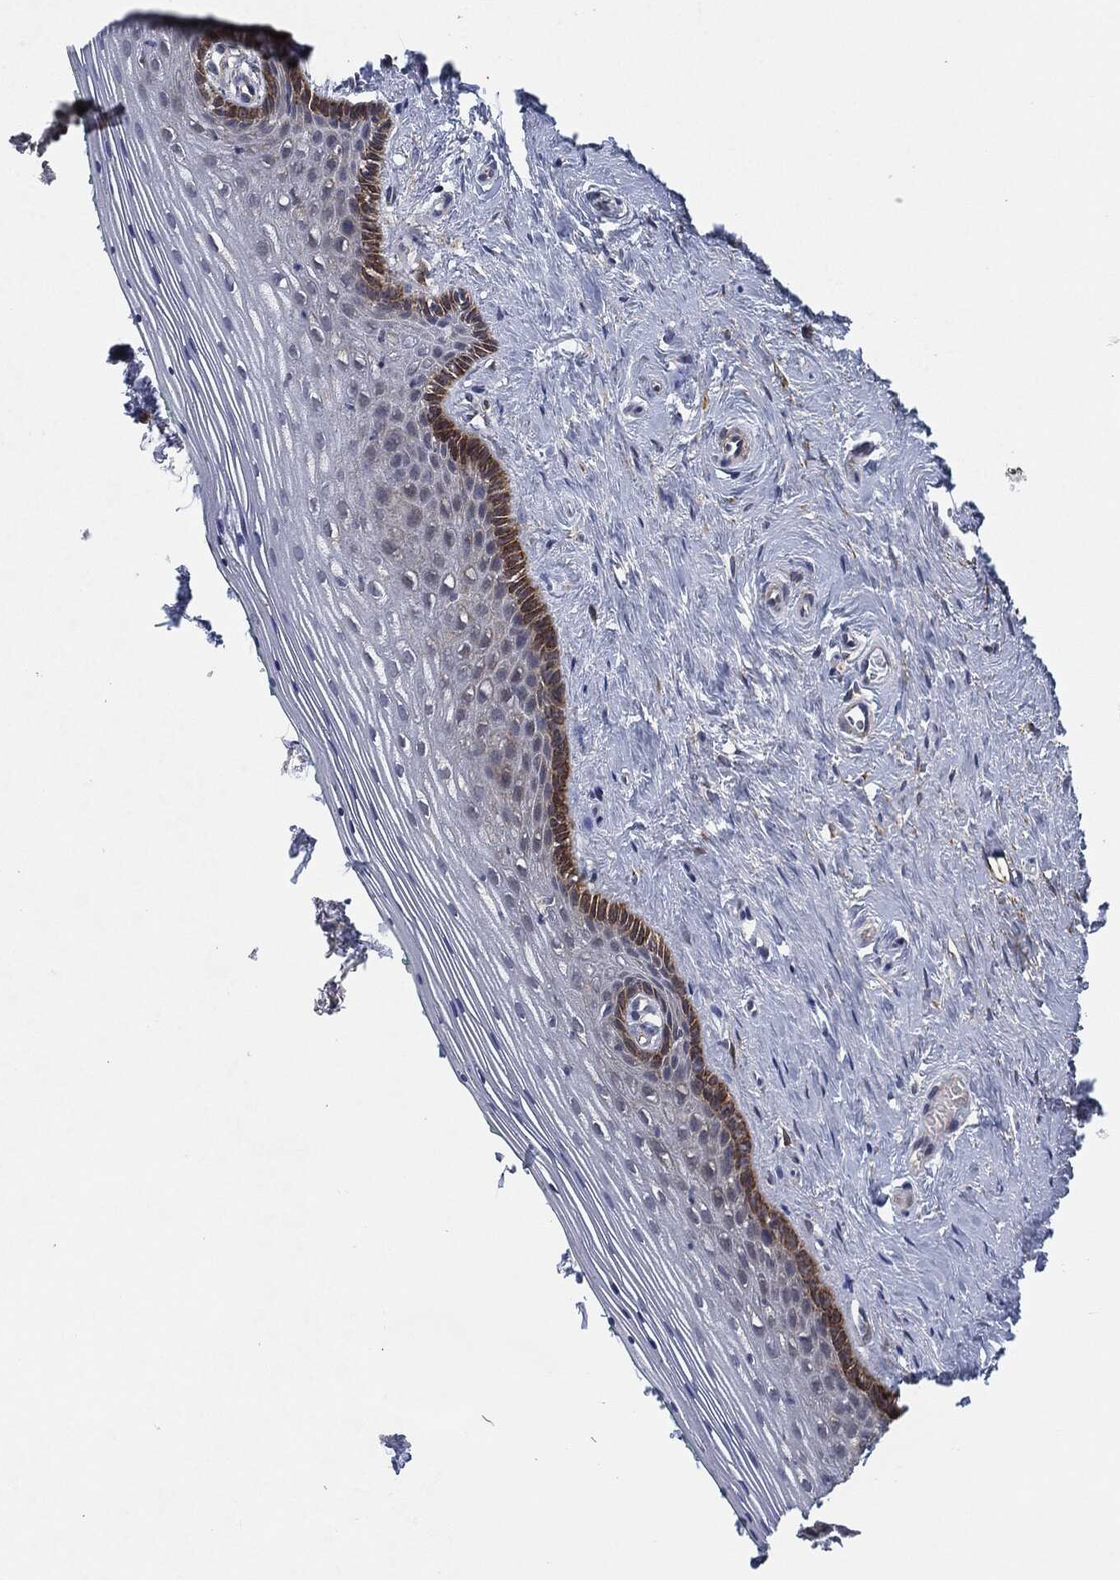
{"staining": {"intensity": "strong", "quantity": "<25%", "location": "cytoplasmic/membranous"}, "tissue": "vagina", "cell_type": "Squamous epithelial cells", "image_type": "normal", "snomed": [{"axis": "morphology", "description": "Normal tissue, NOS"}, {"axis": "topography", "description": "Vagina"}], "caption": "IHC of benign vagina reveals medium levels of strong cytoplasmic/membranous staining in about <25% of squamous epithelial cells.", "gene": "TMEM11", "patient": {"sex": "female", "age": 45}}